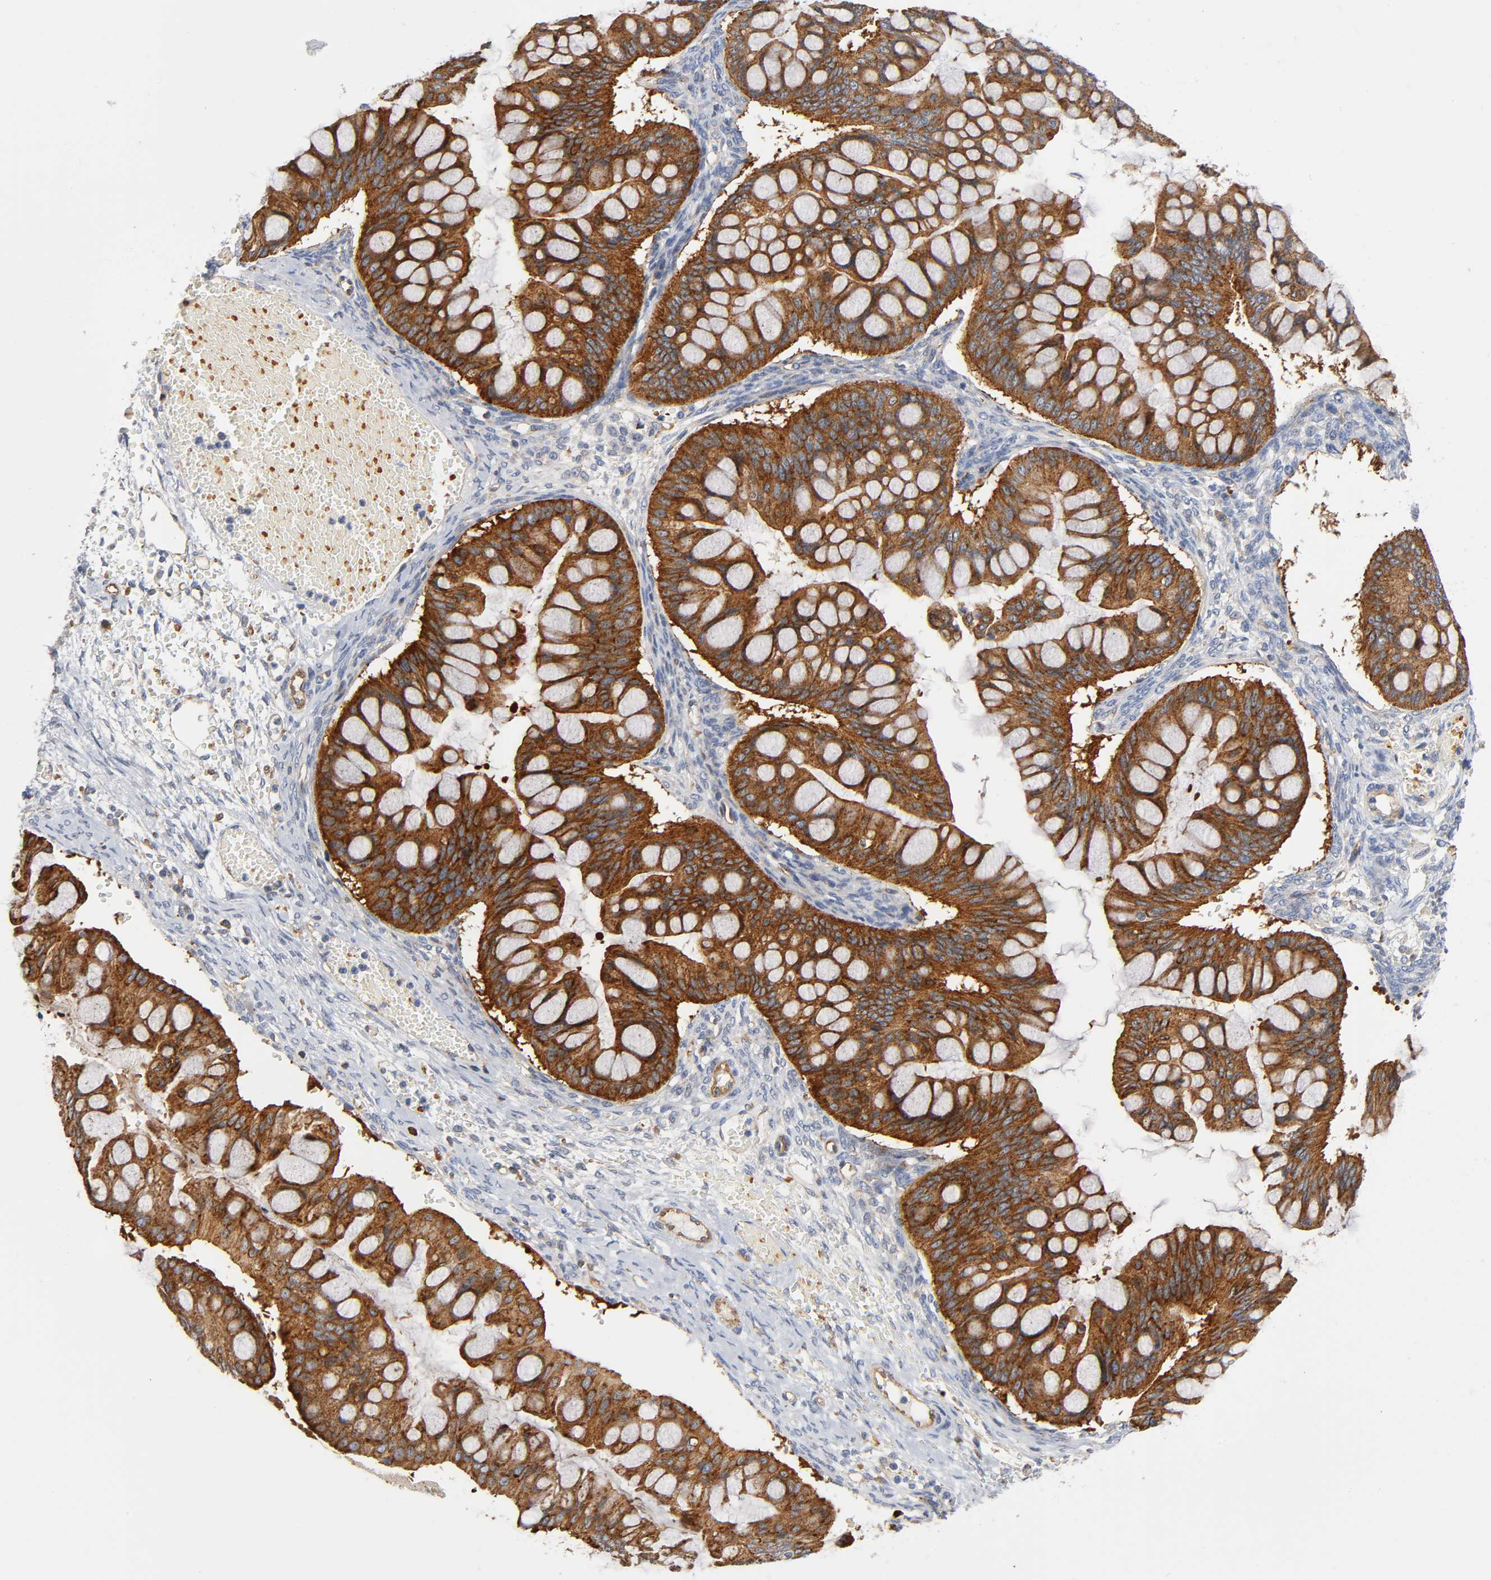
{"staining": {"intensity": "strong", "quantity": ">75%", "location": "cytoplasmic/membranous"}, "tissue": "ovarian cancer", "cell_type": "Tumor cells", "image_type": "cancer", "snomed": [{"axis": "morphology", "description": "Cystadenocarcinoma, mucinous, NOS"}, {"axis": "topography", "description": "Ovary"}], "caption": "Immunohistochemical staining of ovarian cancer (mucinous cystadenocarcinoma) displays high levels of strong cytoplasmic/membranous protein expression in about >75% of tumor cells.", "gene": "CD2AP", "patient": {"sex": "female", "age": 73}}